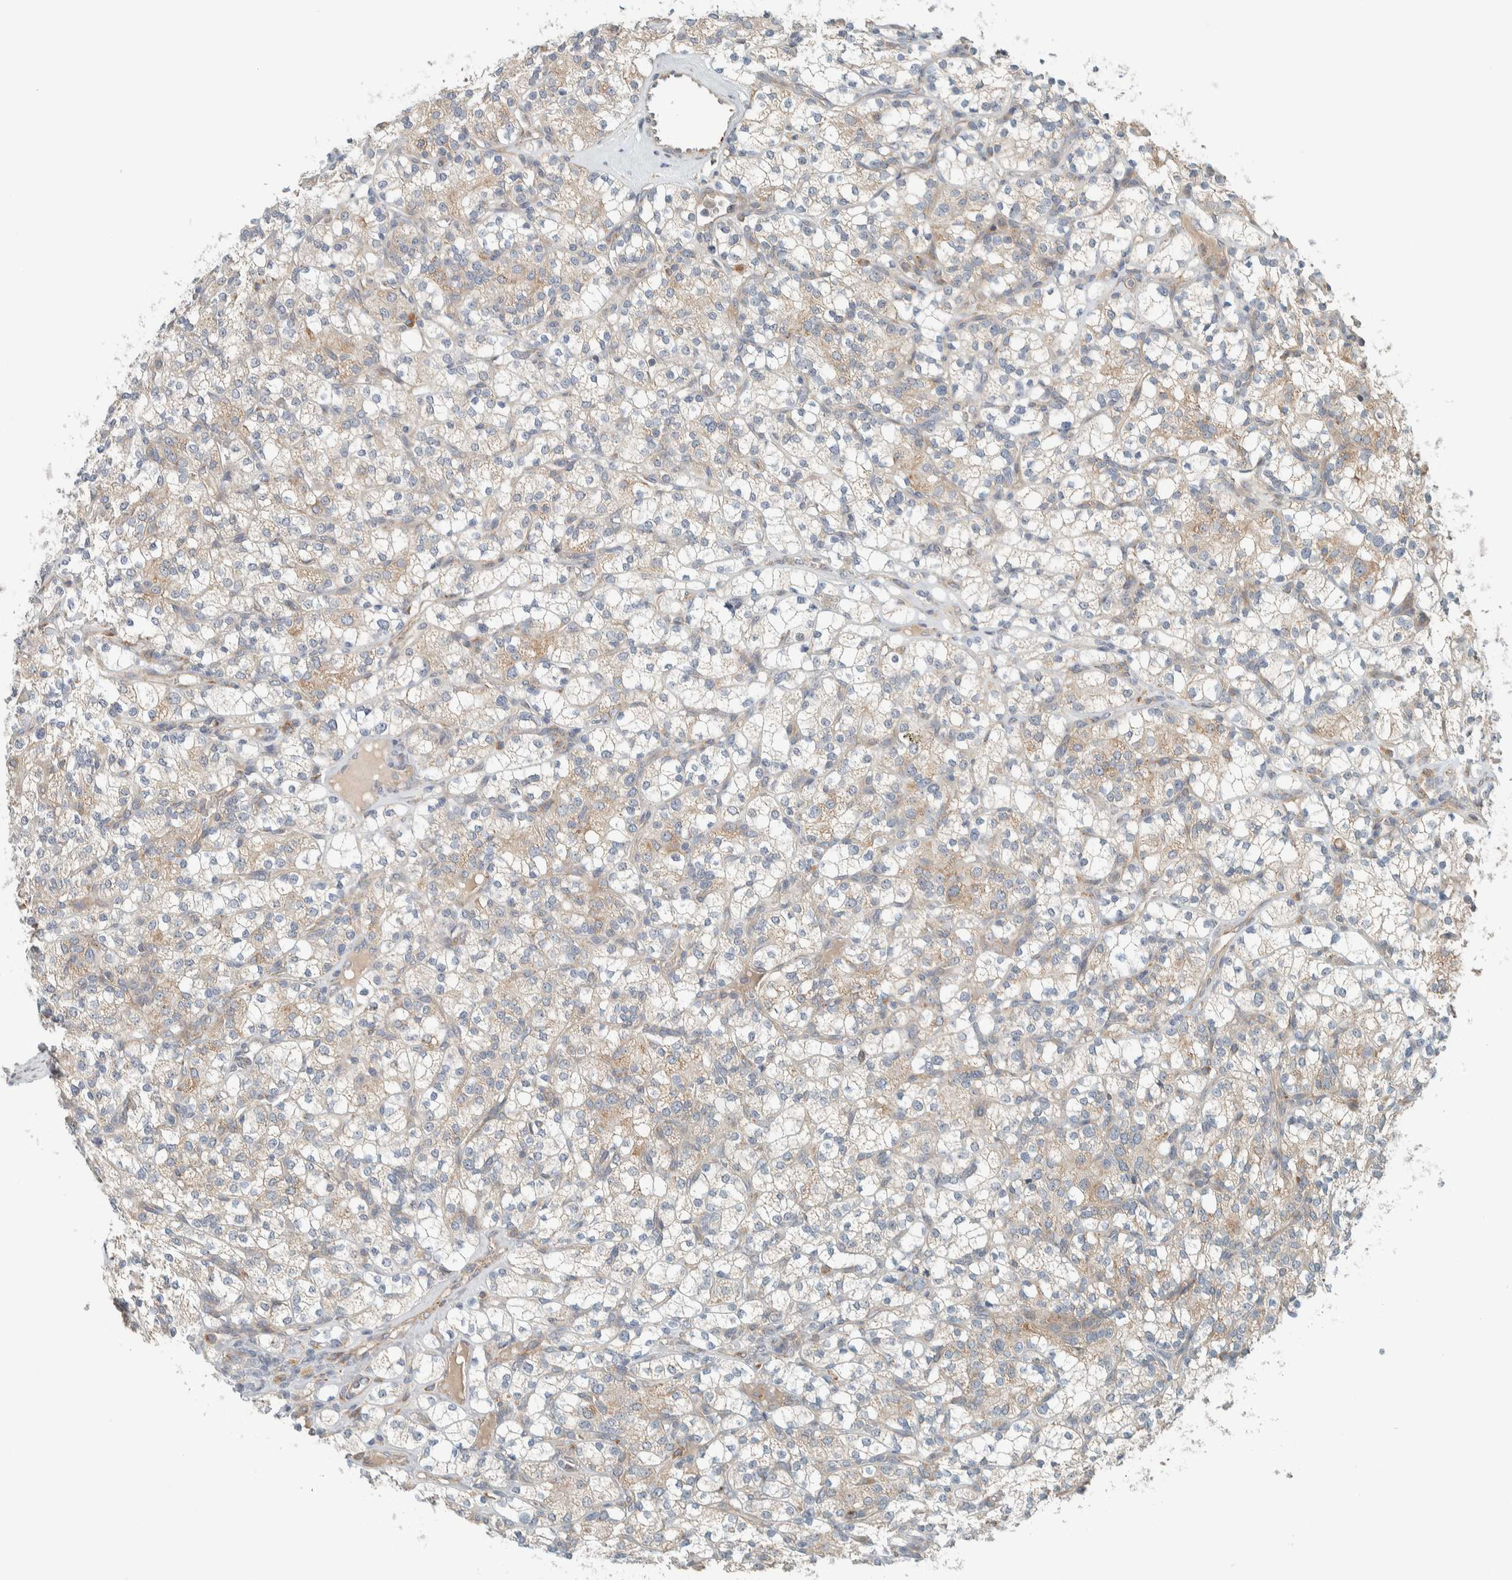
{"staining": {"intensity": "weak", "quantity": ">75%", "location": "cytoplasmic/membranous"}, "tissue": "renal cancer", "cell_type": "Tumor cells", "image_type": "cancer", "snomed": [{"axis": "morphology", "description": "Adenocarcinoma, NOS"}, {"axis": "topography", "description": "Kidney"}], "caption": "The photomicrograph reveals immunohistochemical staining of renal adenocarcinoma. There is weak cytoplasmic/membranous positivity is appreciated in about >75% of tumor cells. The protein is stained brown, and the nuclei are stained in blue (DAB (3,3'-diaminobenzidine) IHC with brightfield microscopy, high magnification).", "gene": "SLFN12L", "patient": {"sex": "male", "age": 77}}